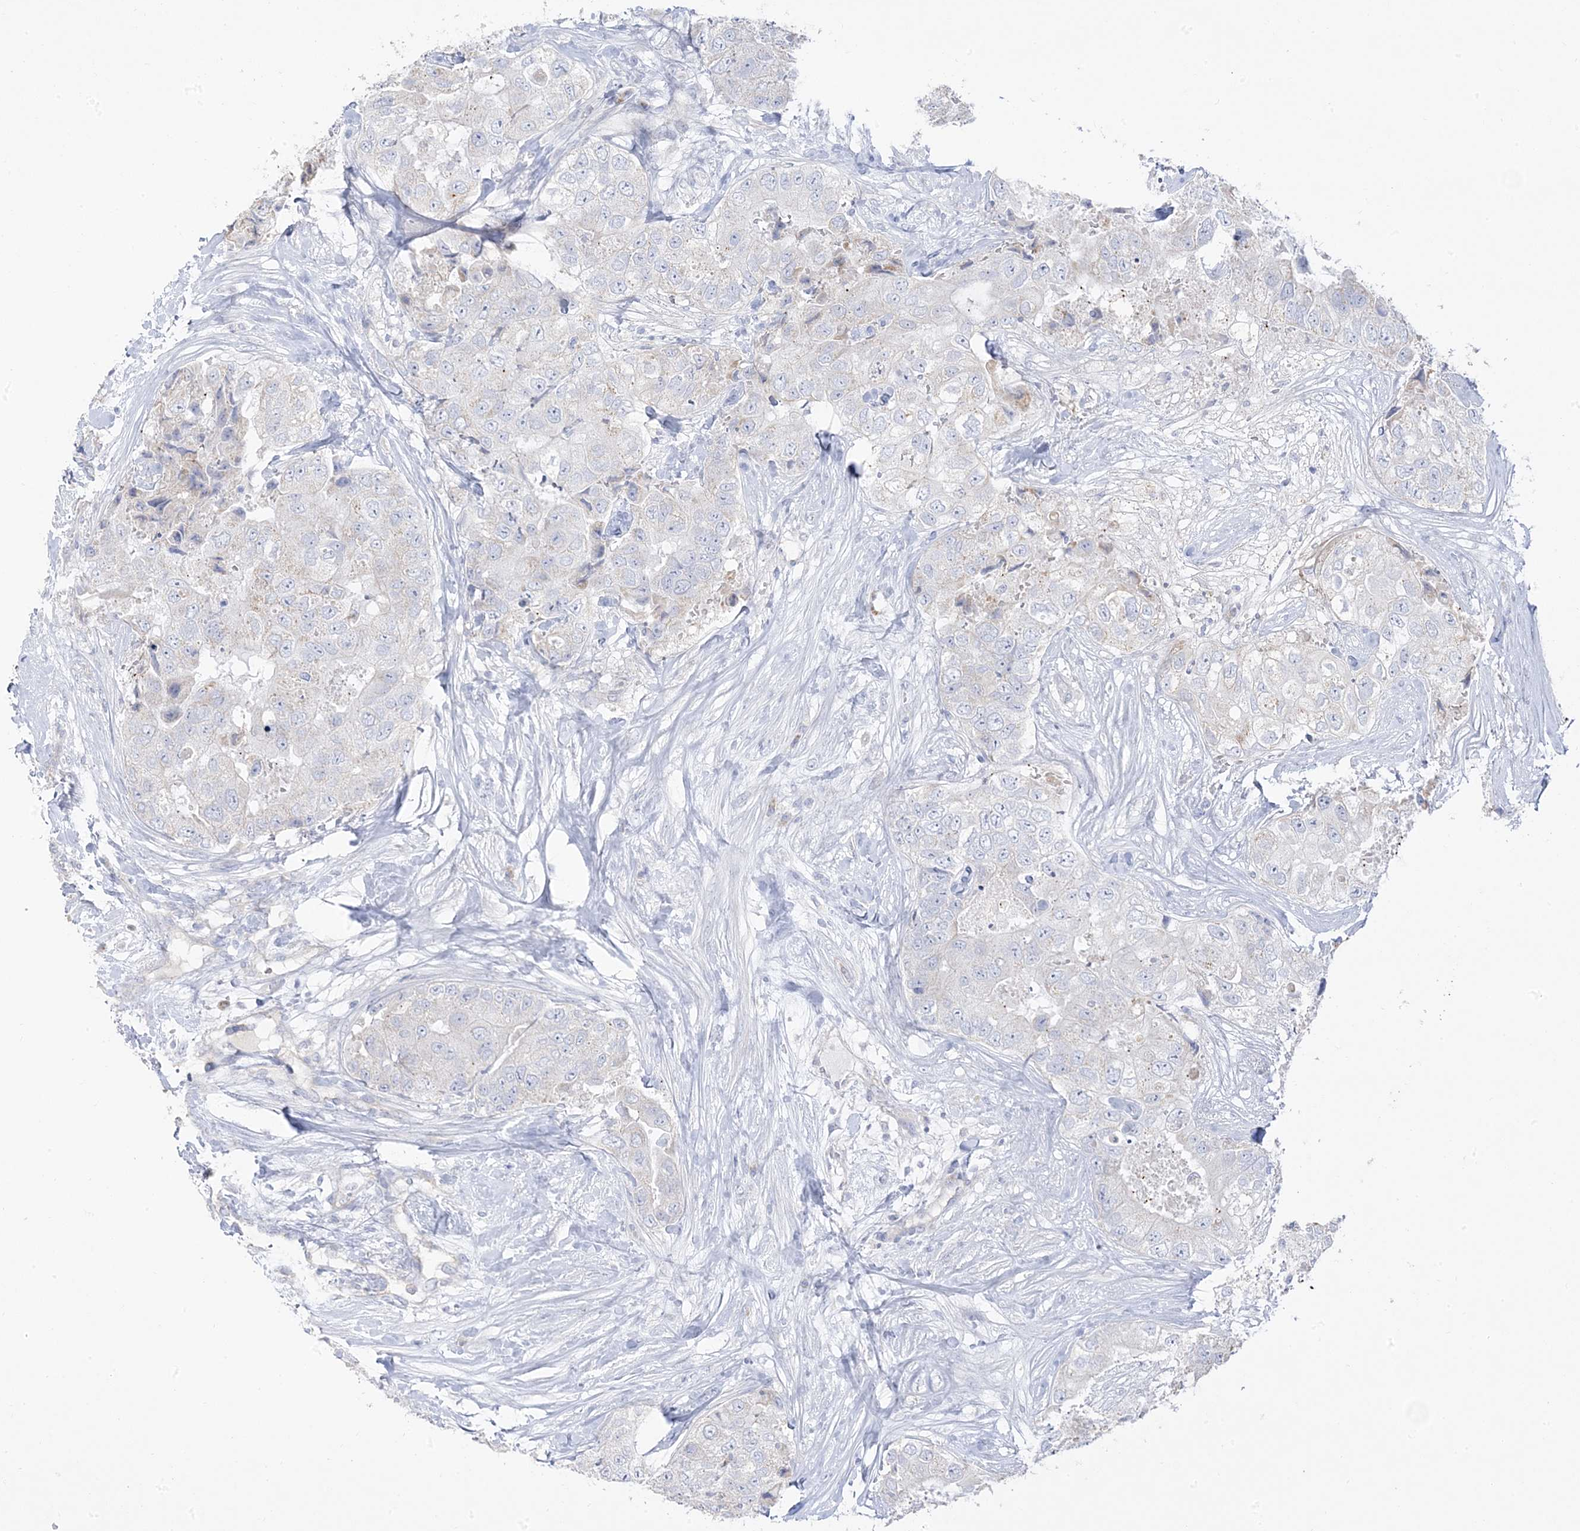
{"staining": {"intensity": "weak", "quantity": "<25%", "location": "cytoplasmic/membranous"}, "tissue": "breast cancer", "cell_type": "Tumor cells", "image_type": "cancer", "snomed": [{"axis": "morphology", "description": "Duct carcinoma"}, {"axis": "topography", "description": "Breast"}], "caption": "Tumor cells are negative for protein expression in human invasive ductal carcinoma (breast).", "gene": "TRANK1", "patient": {"sex": "female", "age": 62}}